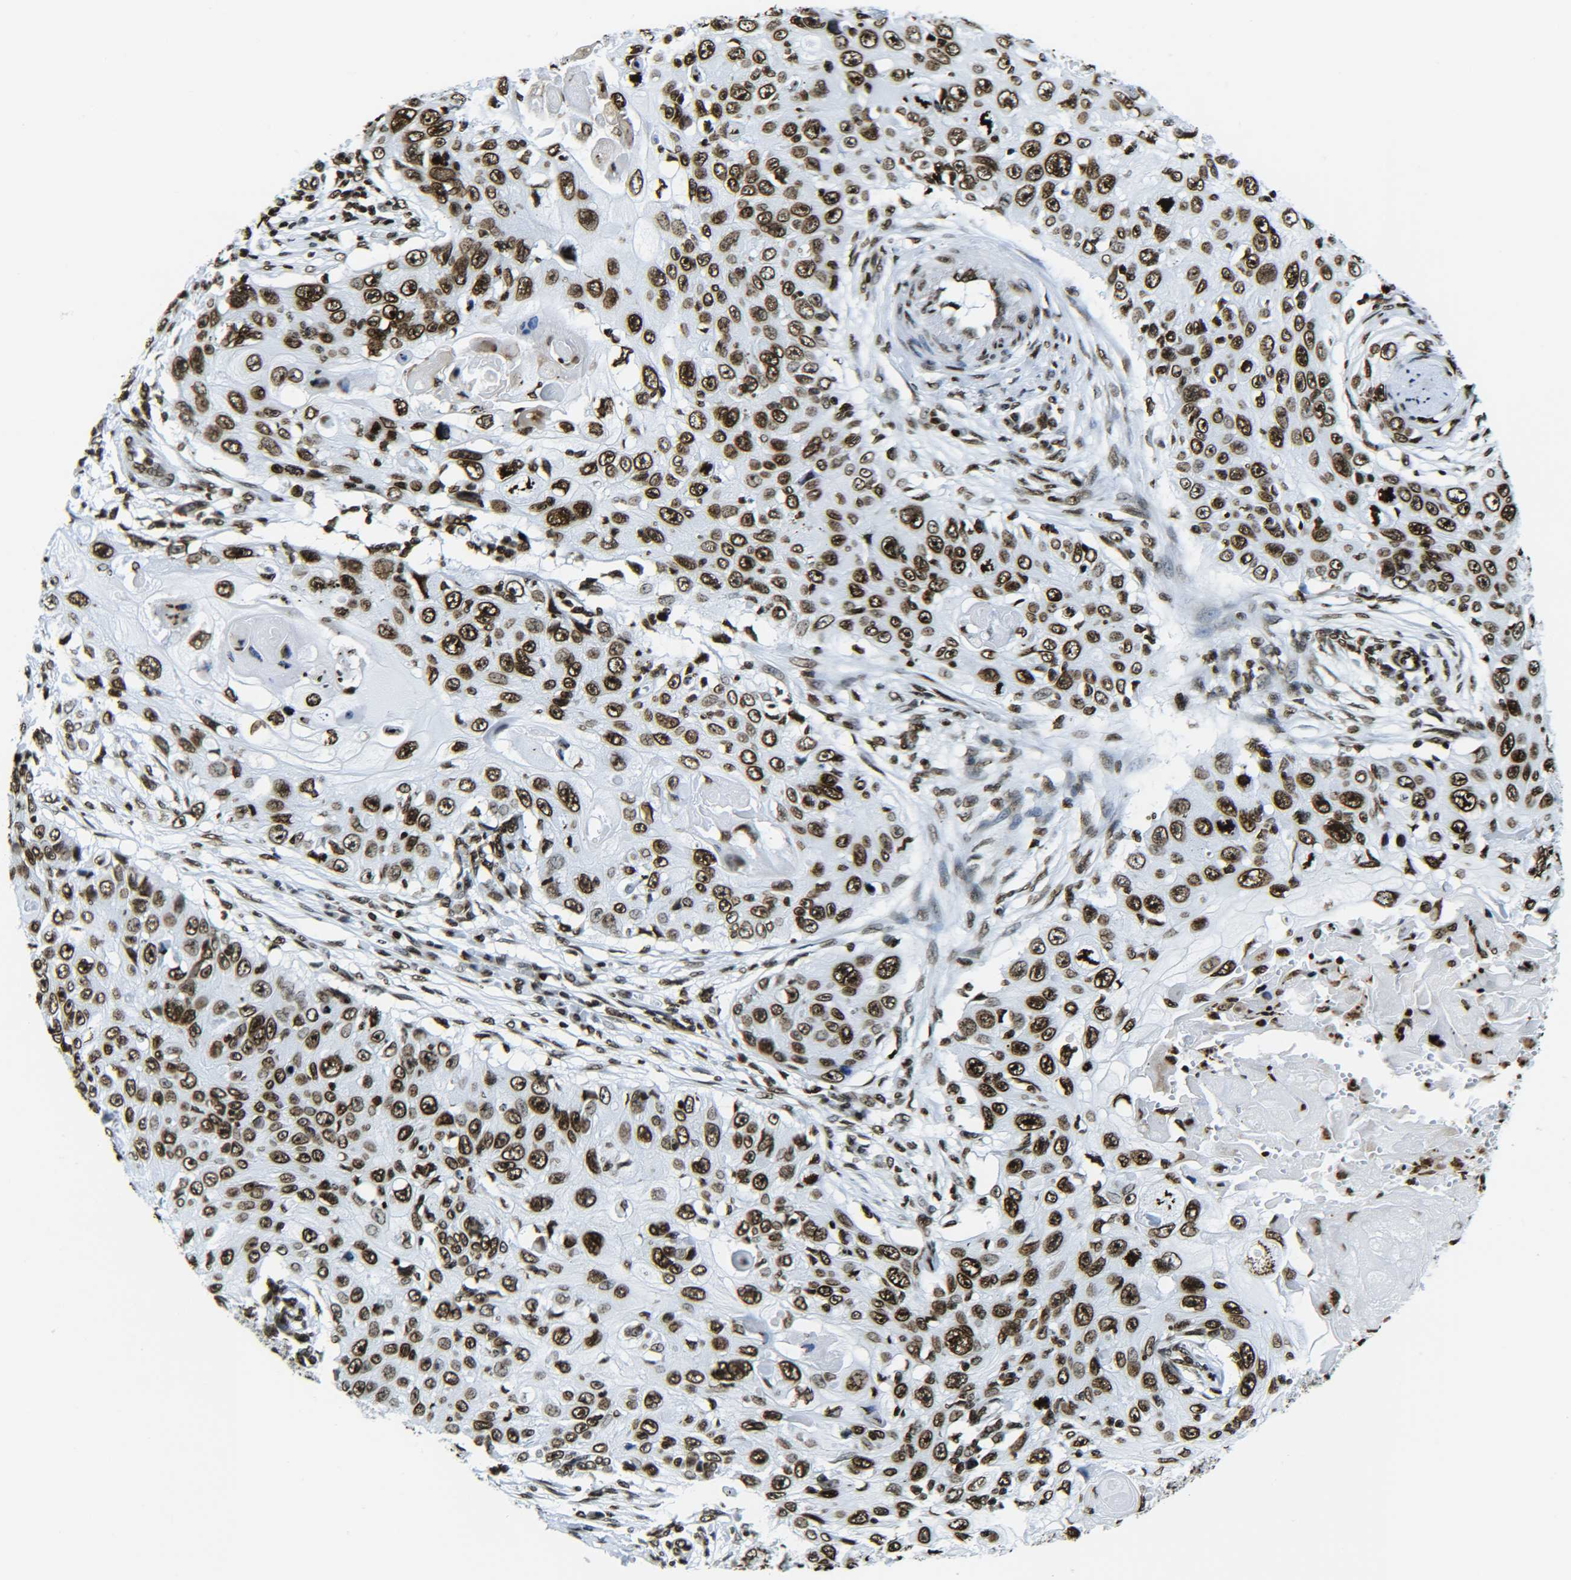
{"staining": {"intensity": "strong", "quantity": ">75%", "location": "nuclear"}, "tissue": "skin cancer", "cell_type": "Tumor cells", "image_type": "cancer", "snomed": [{"axis": "morphology", "description": "Squamous cell carcinoma, NOS"}, {"axis": "topography", "description": "Skin"}], "caption": "Tumor cells demonstrate high levels of strong nuclear expression in approximately >75% of cells in skin cancer.", "gene": "H2AX", "patient": {"sex": "male", "age": 86}}